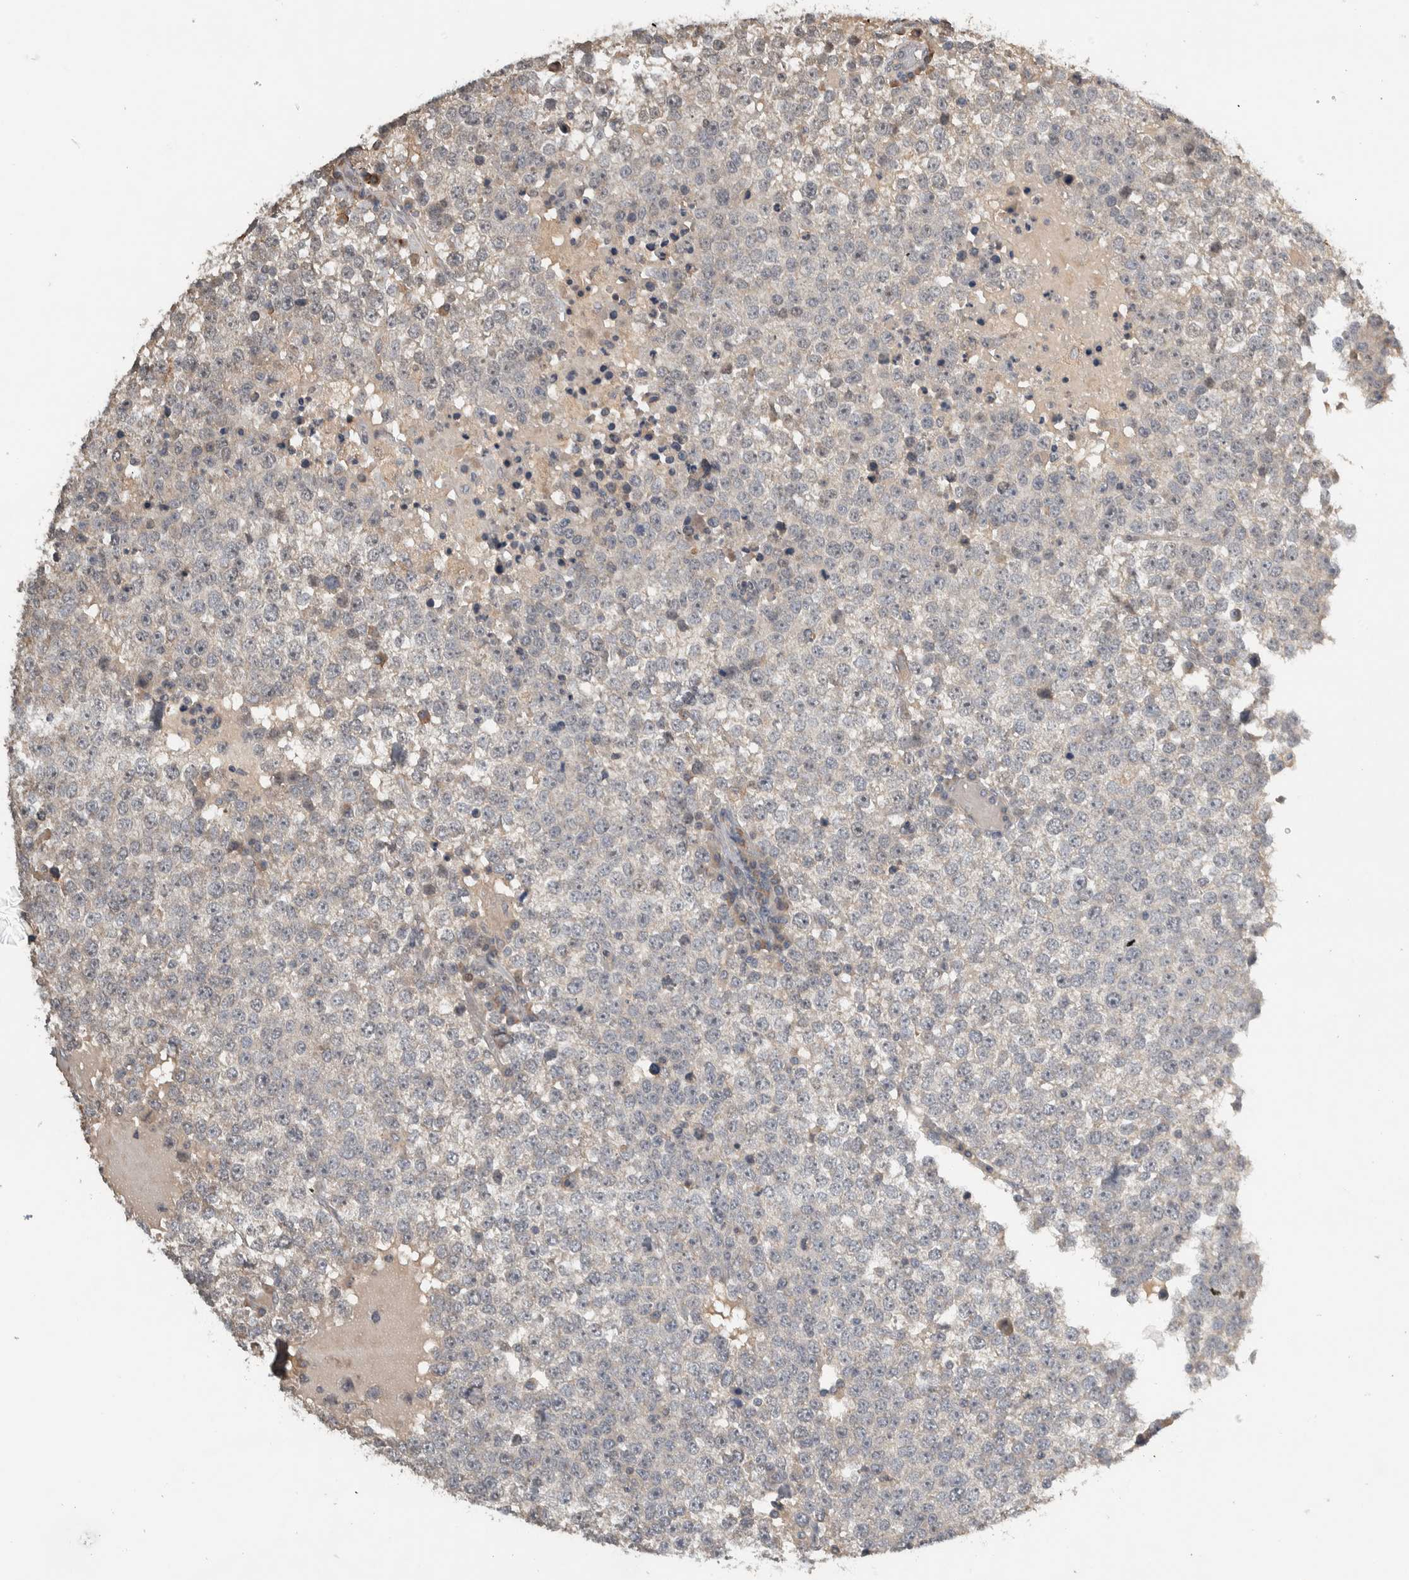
{"staining": {"intensity": "negative", "quantity": "none", "location": "none"}, "tissue": "testis cancer", "cell_type": "Tumor cells", "image_type": "cancer", "snomed": [{"axis": "morphology", "description": "Seminoma, NOS"}, {"axis": "topography", "description": "Testis"}], "caption": "High magnification brightfield microscopy of seminoma (testis) stained with DAB (brown) and counterstained with hematoxylin (blue): tumor cells show no significant staining. (Immunohistochemistry (ihc), brightfield microscopy, high magnification).", "gene": "EIF3H", "patient": {"sex": "male", "age": 65}}